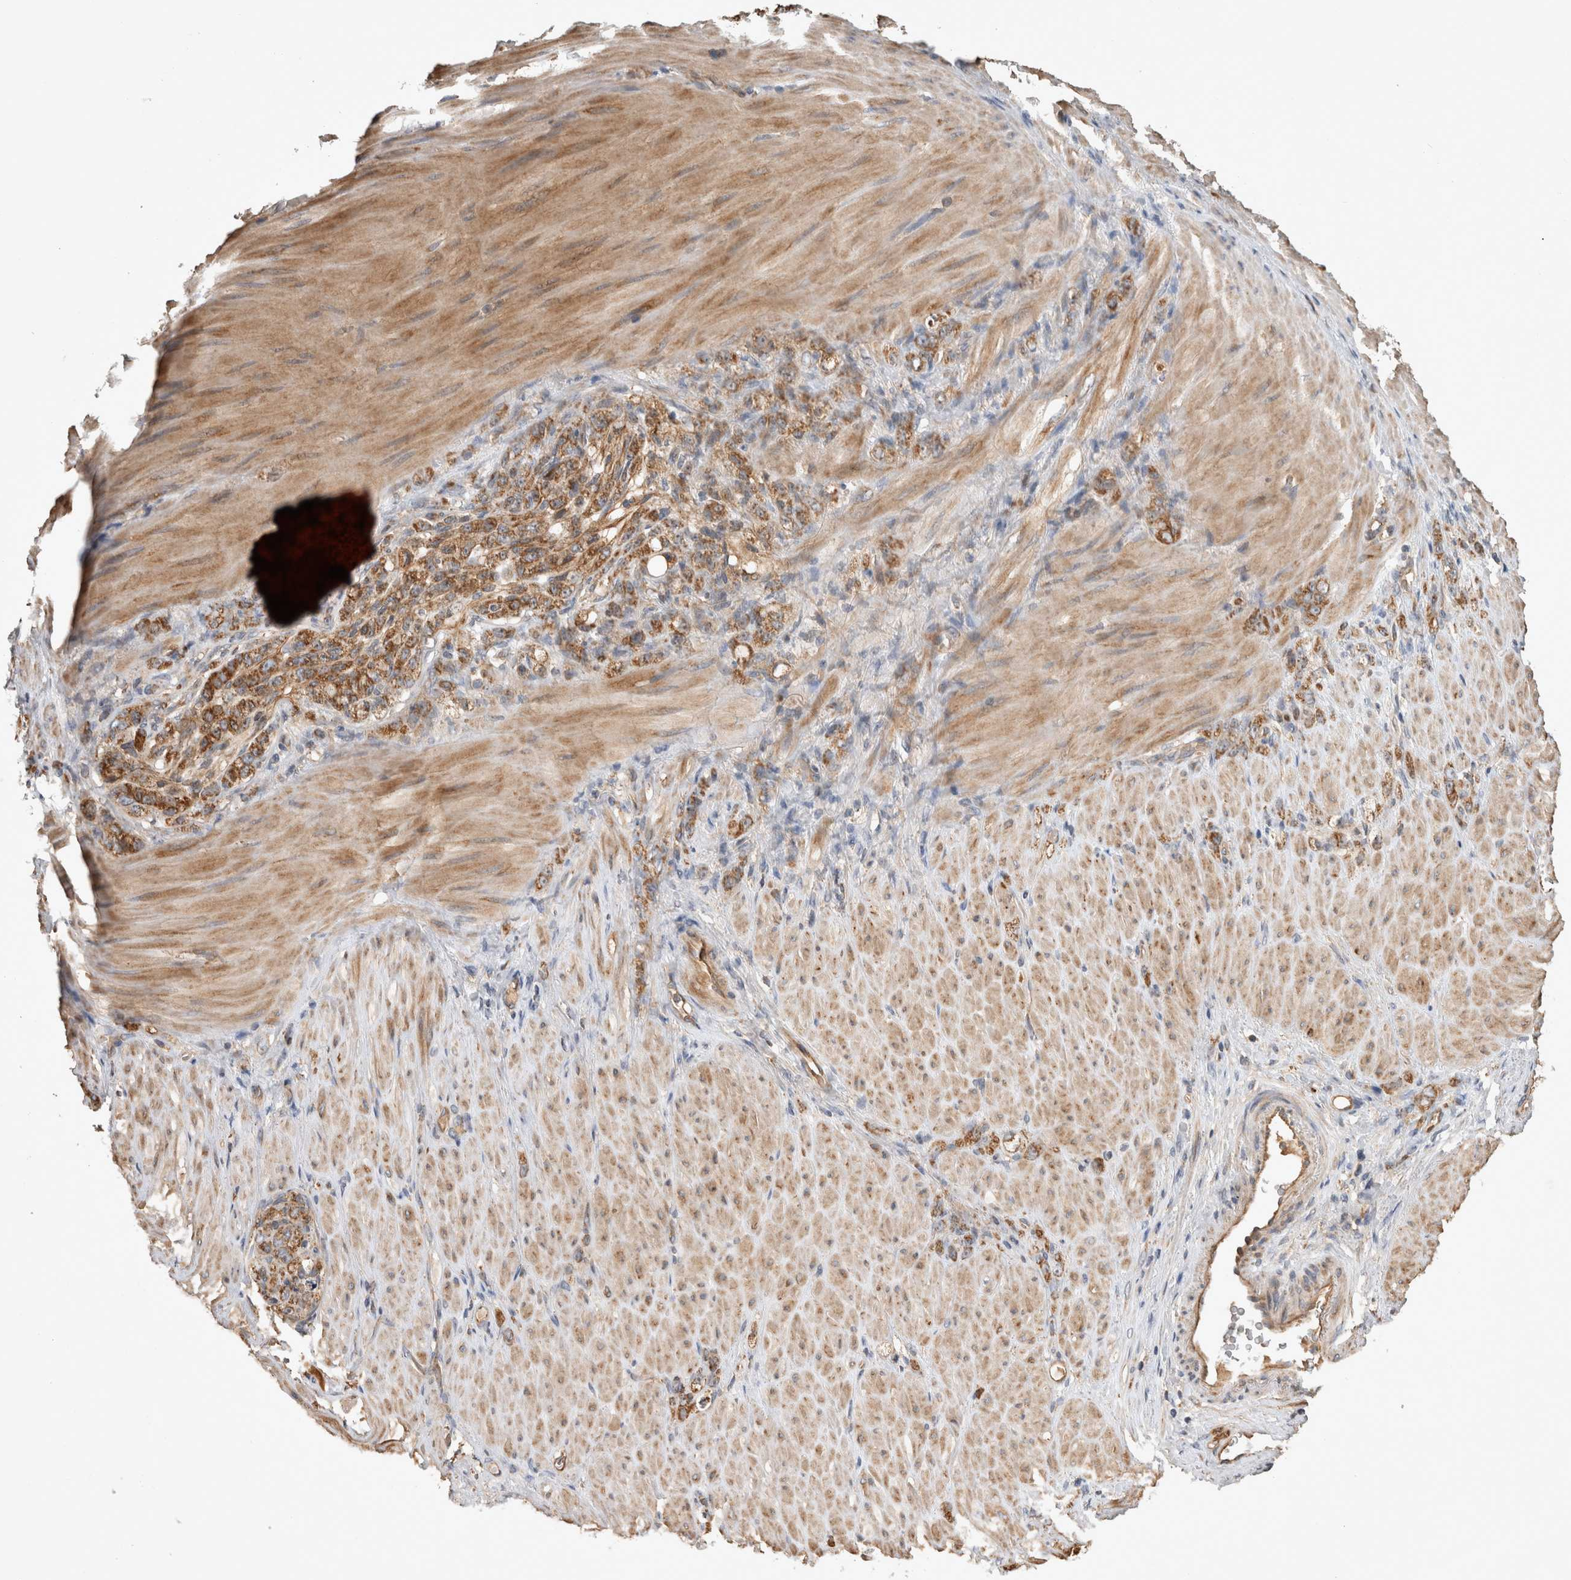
{"staining": {"intensity": "moderate", "quantity": ">75%", "location": "cytoplasmic/membranous"}, "tissue": "stomach cancer", "cell_type": "Tumor cells", "image_type": "cancer", "snomed": [{"axis": "morphology", "description": "Normal tissue, NOS"}, {"axis": "morphology", "description": "Adenocarcinoma, NOS"}, {"axis": "topography", "description": "Stomach"}], "caption": "Brown immunohistochemical staining in stomach cancer (adenocarcinoma) displays moderate cytoplasmic/membranous positivity in about >75% of tumor cells.", "gene": "SERAC1", "patient": {"sex": "male", "age": 82}}